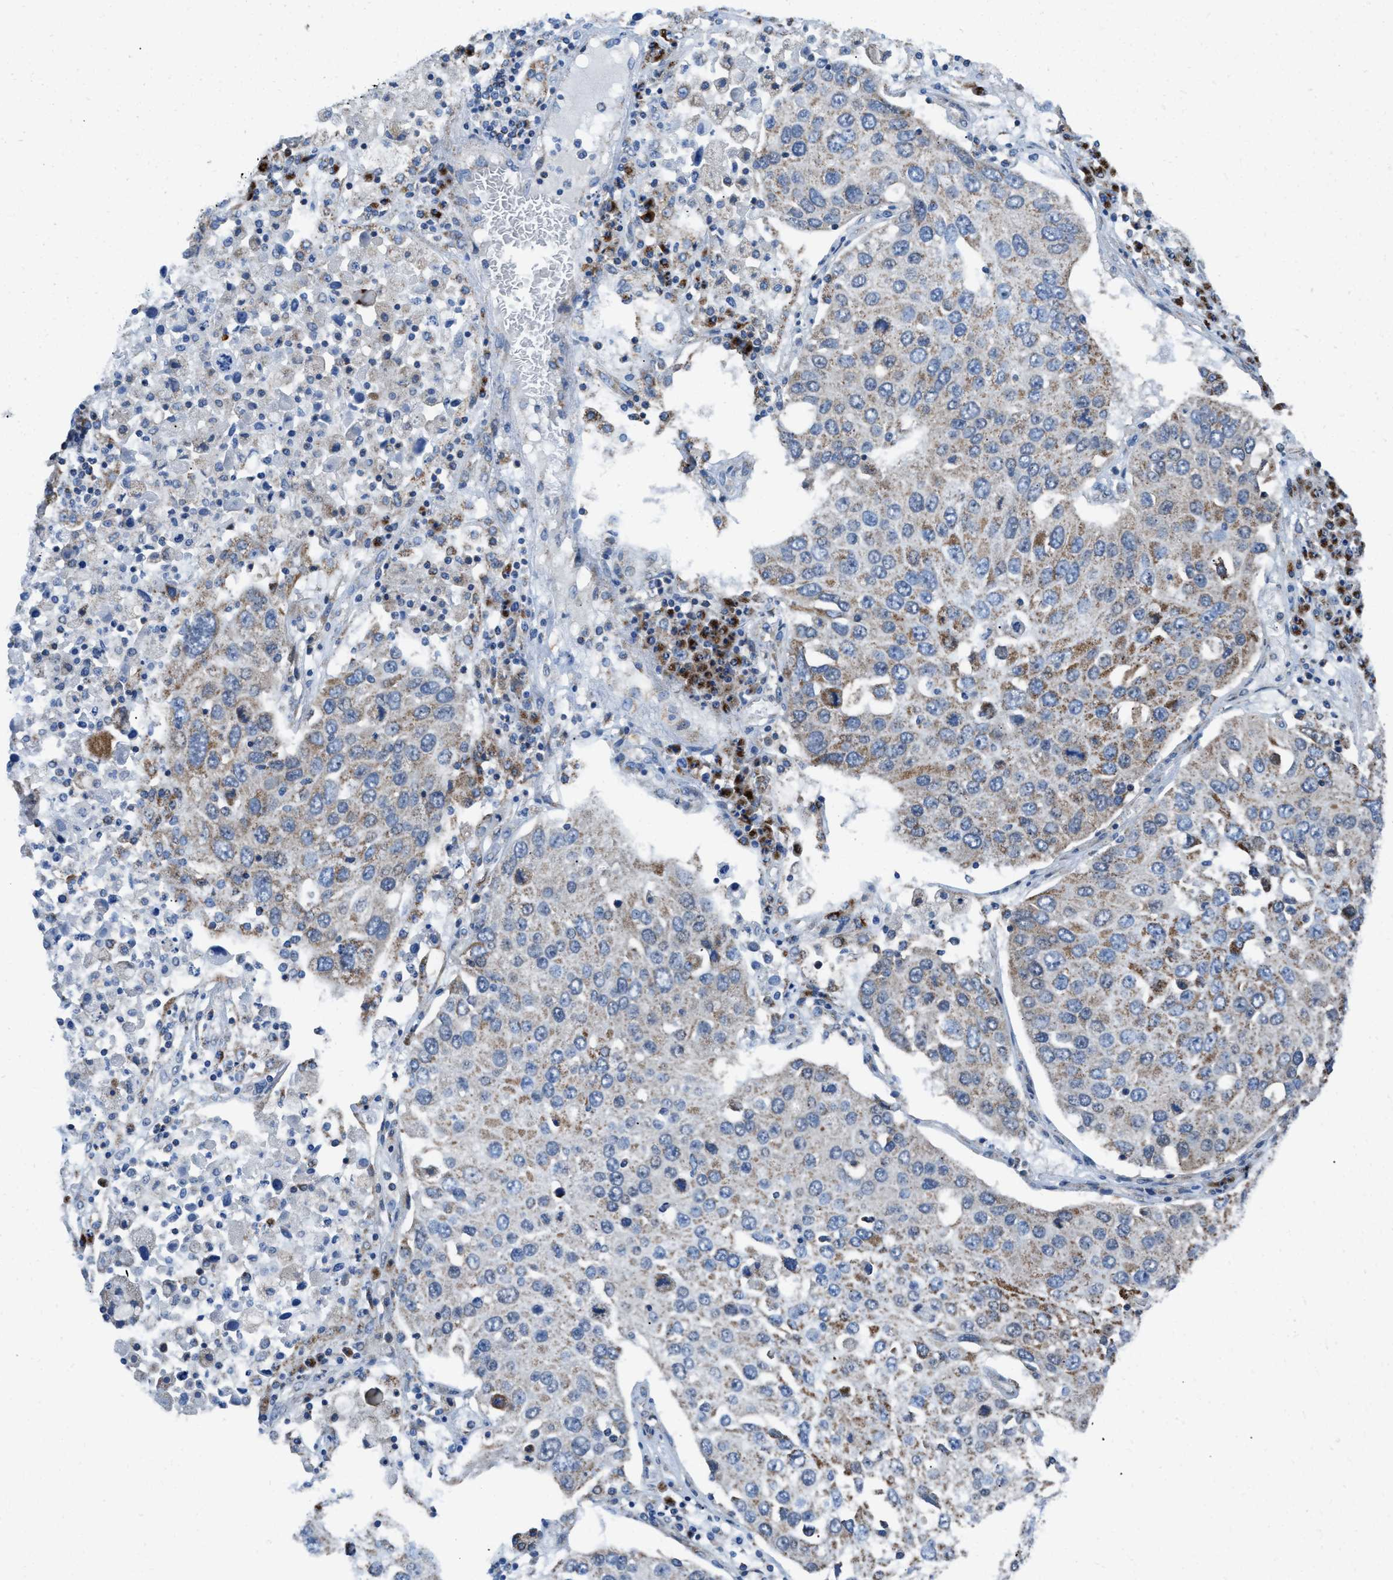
{"staining": {"intensity": "moderate", "quantity": "25%-75%", "location": "cytoplasmic/membranous"}, "tissue": "lung cancer", "cell_type": "Tumor cells", "image_type": "cancer", "snomed": [{"axis": "morphology", "description": "Squamous cell carcinoma, NOS"}, {"axis": "topography", "description": "Lung"}], "caption": "This photomicrograph displays squamous cell carcinoma (lung) stained with immunohistochemistry (IHC) to label a protein in brown. The cytoplasmic/membranous of tumor cells show moderate positivity for the protein. Nuclei are counter-stained blue.", "gene": "ETFB", "patient": {"sex": "male", "age": 65}}